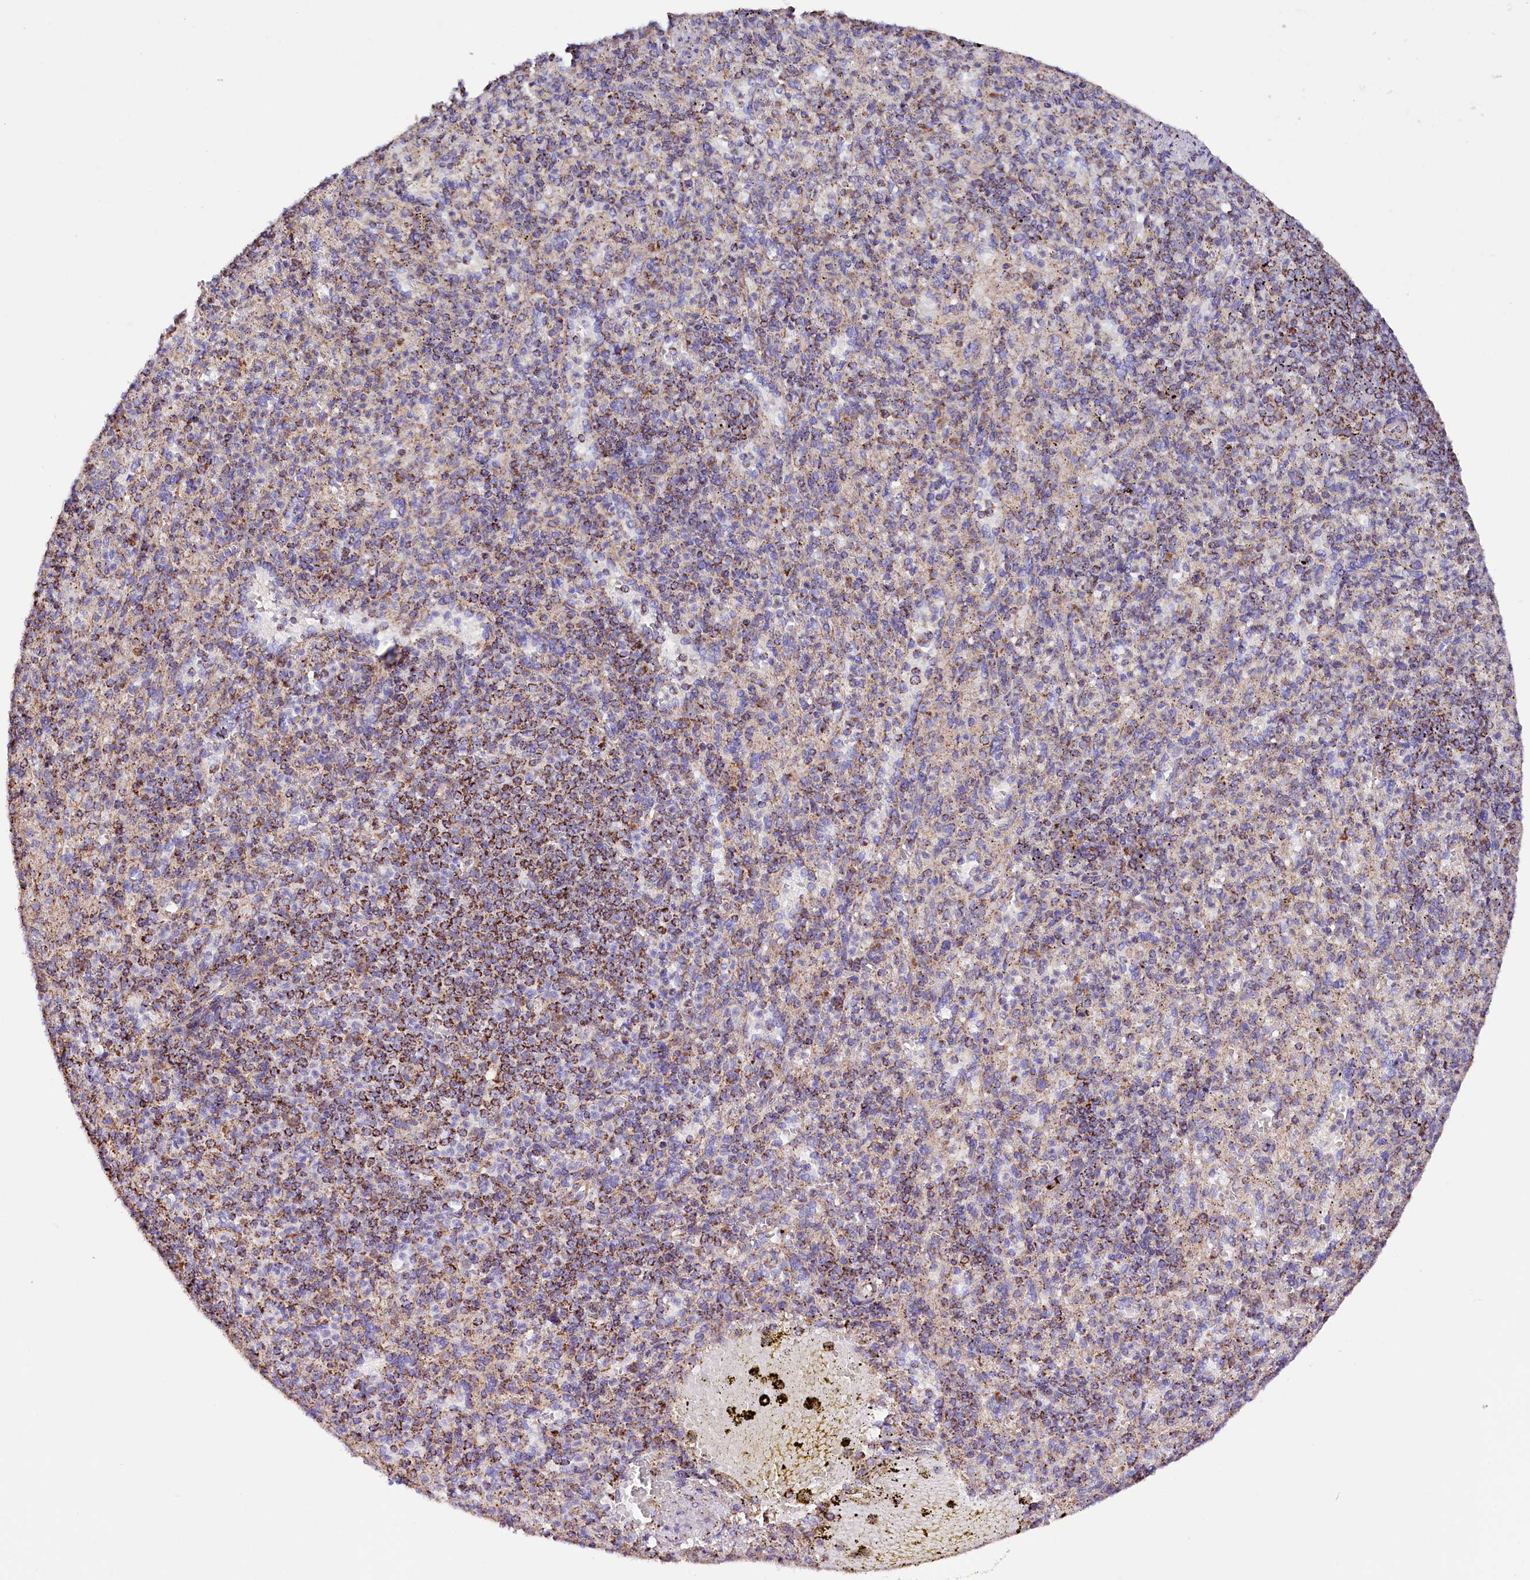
{"staining": {"intensity": "moderate", "quantity": ">75%", "location": "cytoplasmic/membranous"}, "tissue": "spleen", "cell_type": "Cells in red pulp", "image_type": "normal", "snomed": [{"axis": "morphology", "description": "Normal tissue, NOS"}, {"axis": "topography", "description": "Spleen"}], "caption": "IHC photomicrograph of unremarkable spleen stained for a protein (brown), which demonstrates medium levels of moderate cytoplasmic/membranous staining in approximately >75% of cells in red pulp.", "gene": "APLP2", "patient": {"sex": "female", "age": 74}}